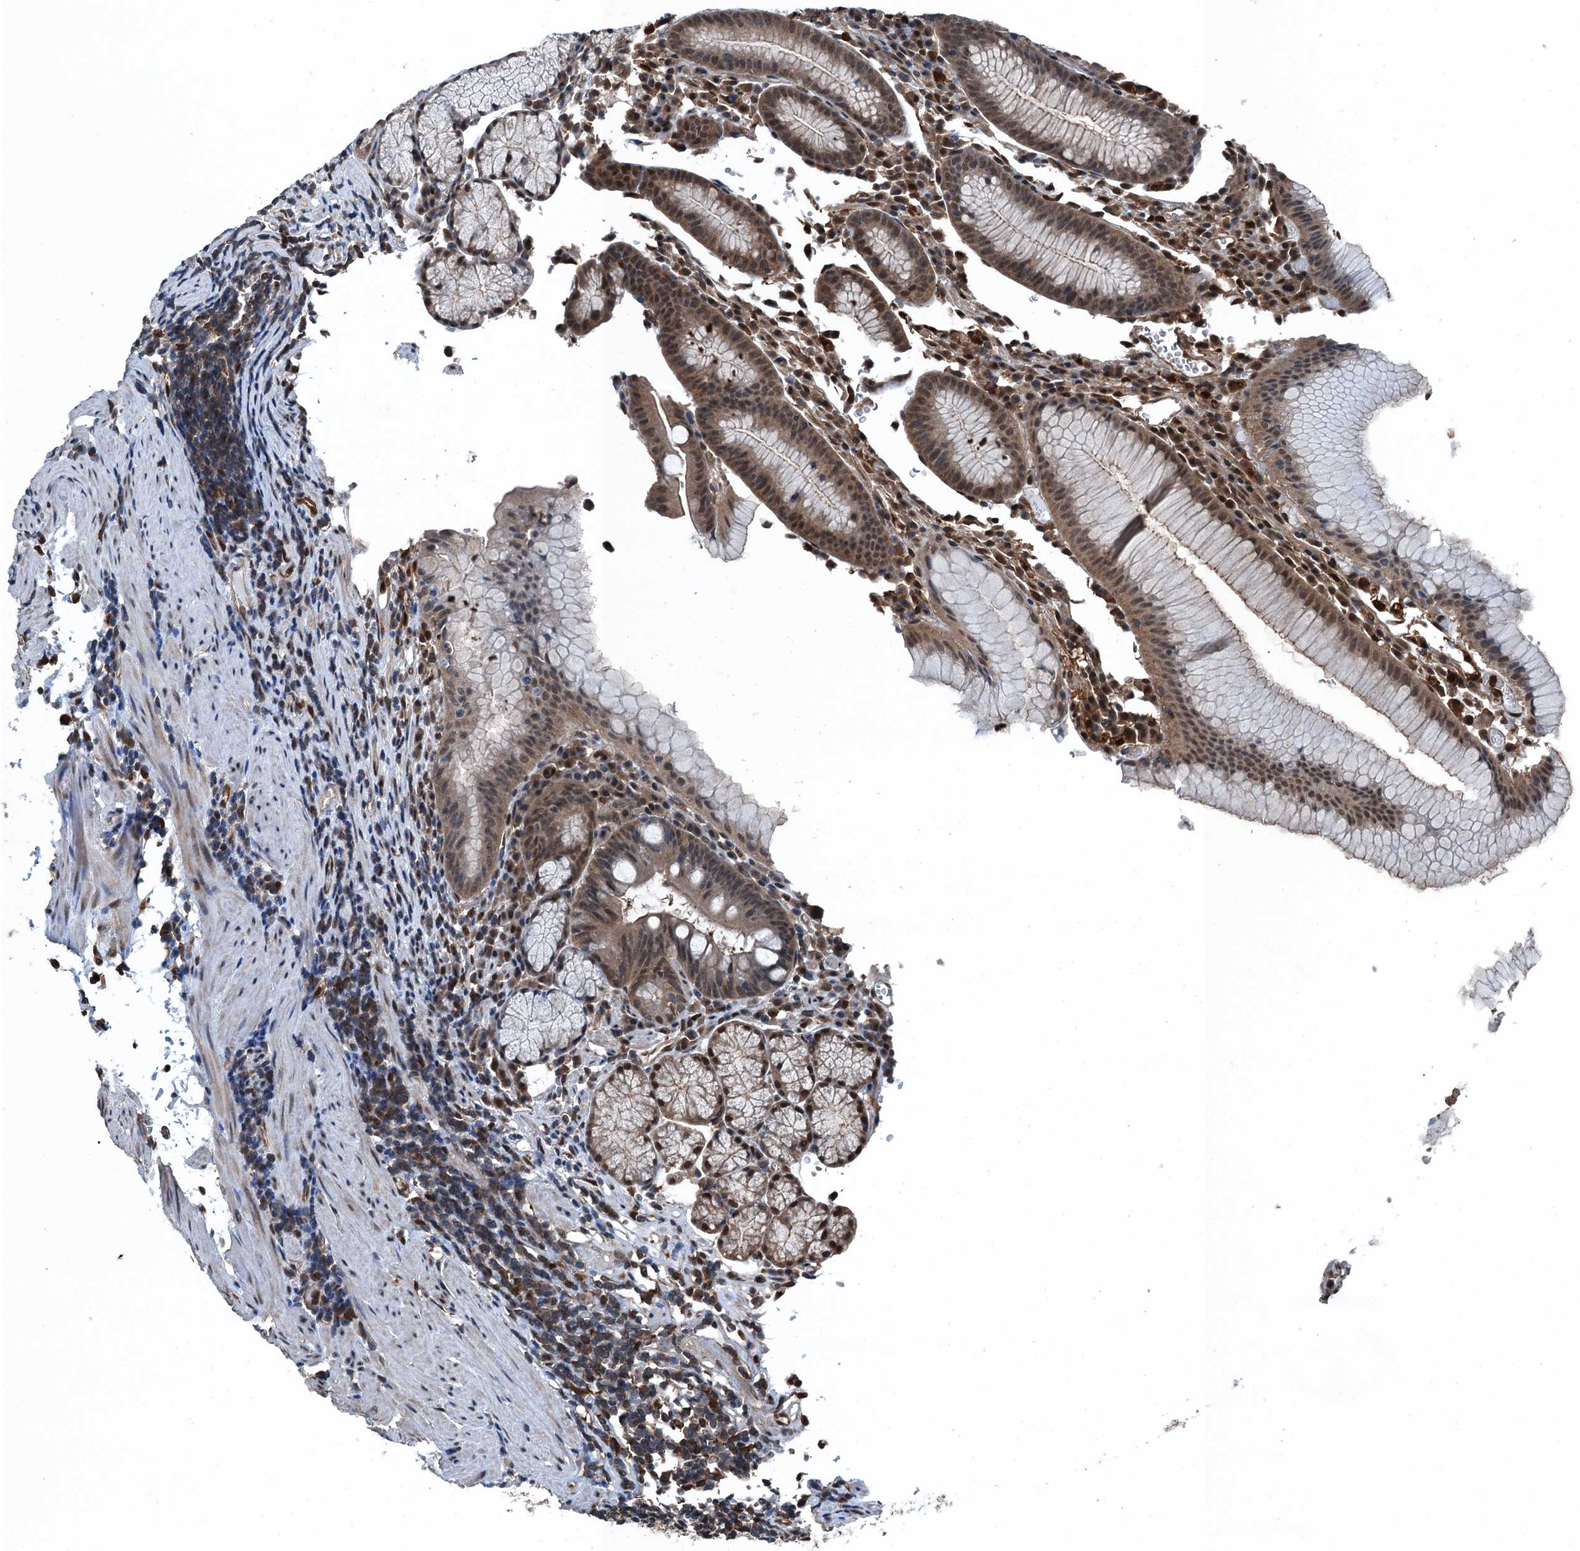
{"staining": {"intensity": "moderate", "quantity": ">75%", "location": "cytoplasmic/membranous,nuclear"}, "tissue": "stomach", "cell_type": "Glandular cells", "image_type": "normal", "snomed": [{"axis": "morphology", "description": "Normal tissue, NOS"}, {"axis": "topography", "description": "Stomach"}], "caption": "Stomach stained for a protein (brown) exhibits moderate cytoplasmic/membranous,nuclear positive staining in approximately >75% of glandular cells.", "gene": "RNH1", "patient": {"sex": "male", "age": 55}}